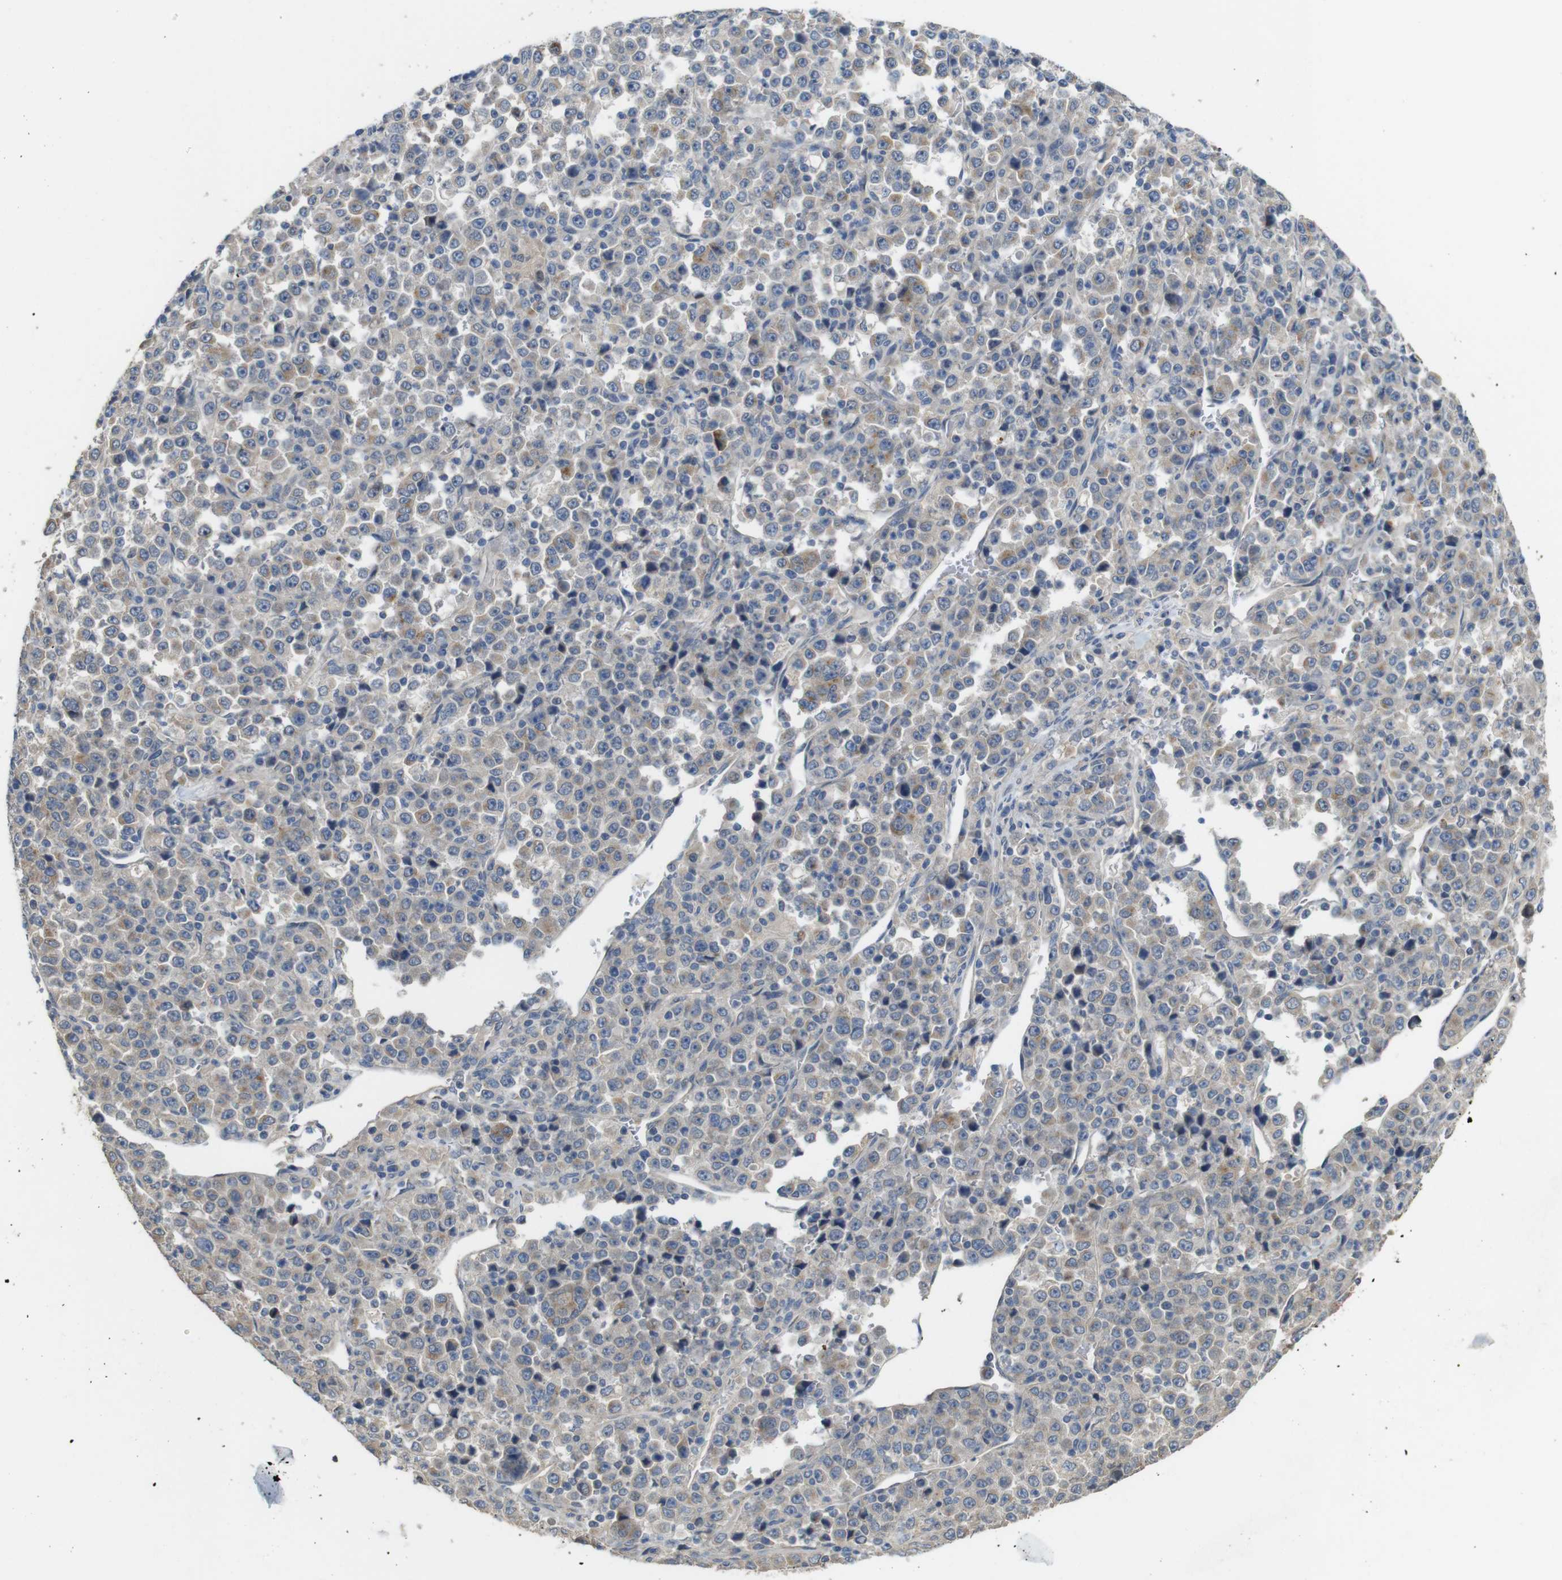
{"staining": {"intensity": "moderate", "quantity": "<25%", "location": "cytoplasmic/membranous"}, "tissue": "stomach cancer", "cell_type": "Tumor cells", "image_type": "cancer", "snomed": [{"axis": "morphology", "description": "Normal tissue, NOS"}, {"axis": "morphology", "description": "Adenocarcinoma, NOS"}, {"axis": "topography", "description": "Stomach, upper"}, {"axis": "topography", "description": "Stomach"}], "caption": "This image demonstrates stomach cancer (adenocarcinoma) stained with immunohistochemistry (IHC) to label a protein in brown. The cytoplasmic/membranous of tumor cells show moderate positivity for the protein. Nuclei are counter-stained blue.", "gene": "CDC34", "patient": {"sex": "male", "age": 59}}